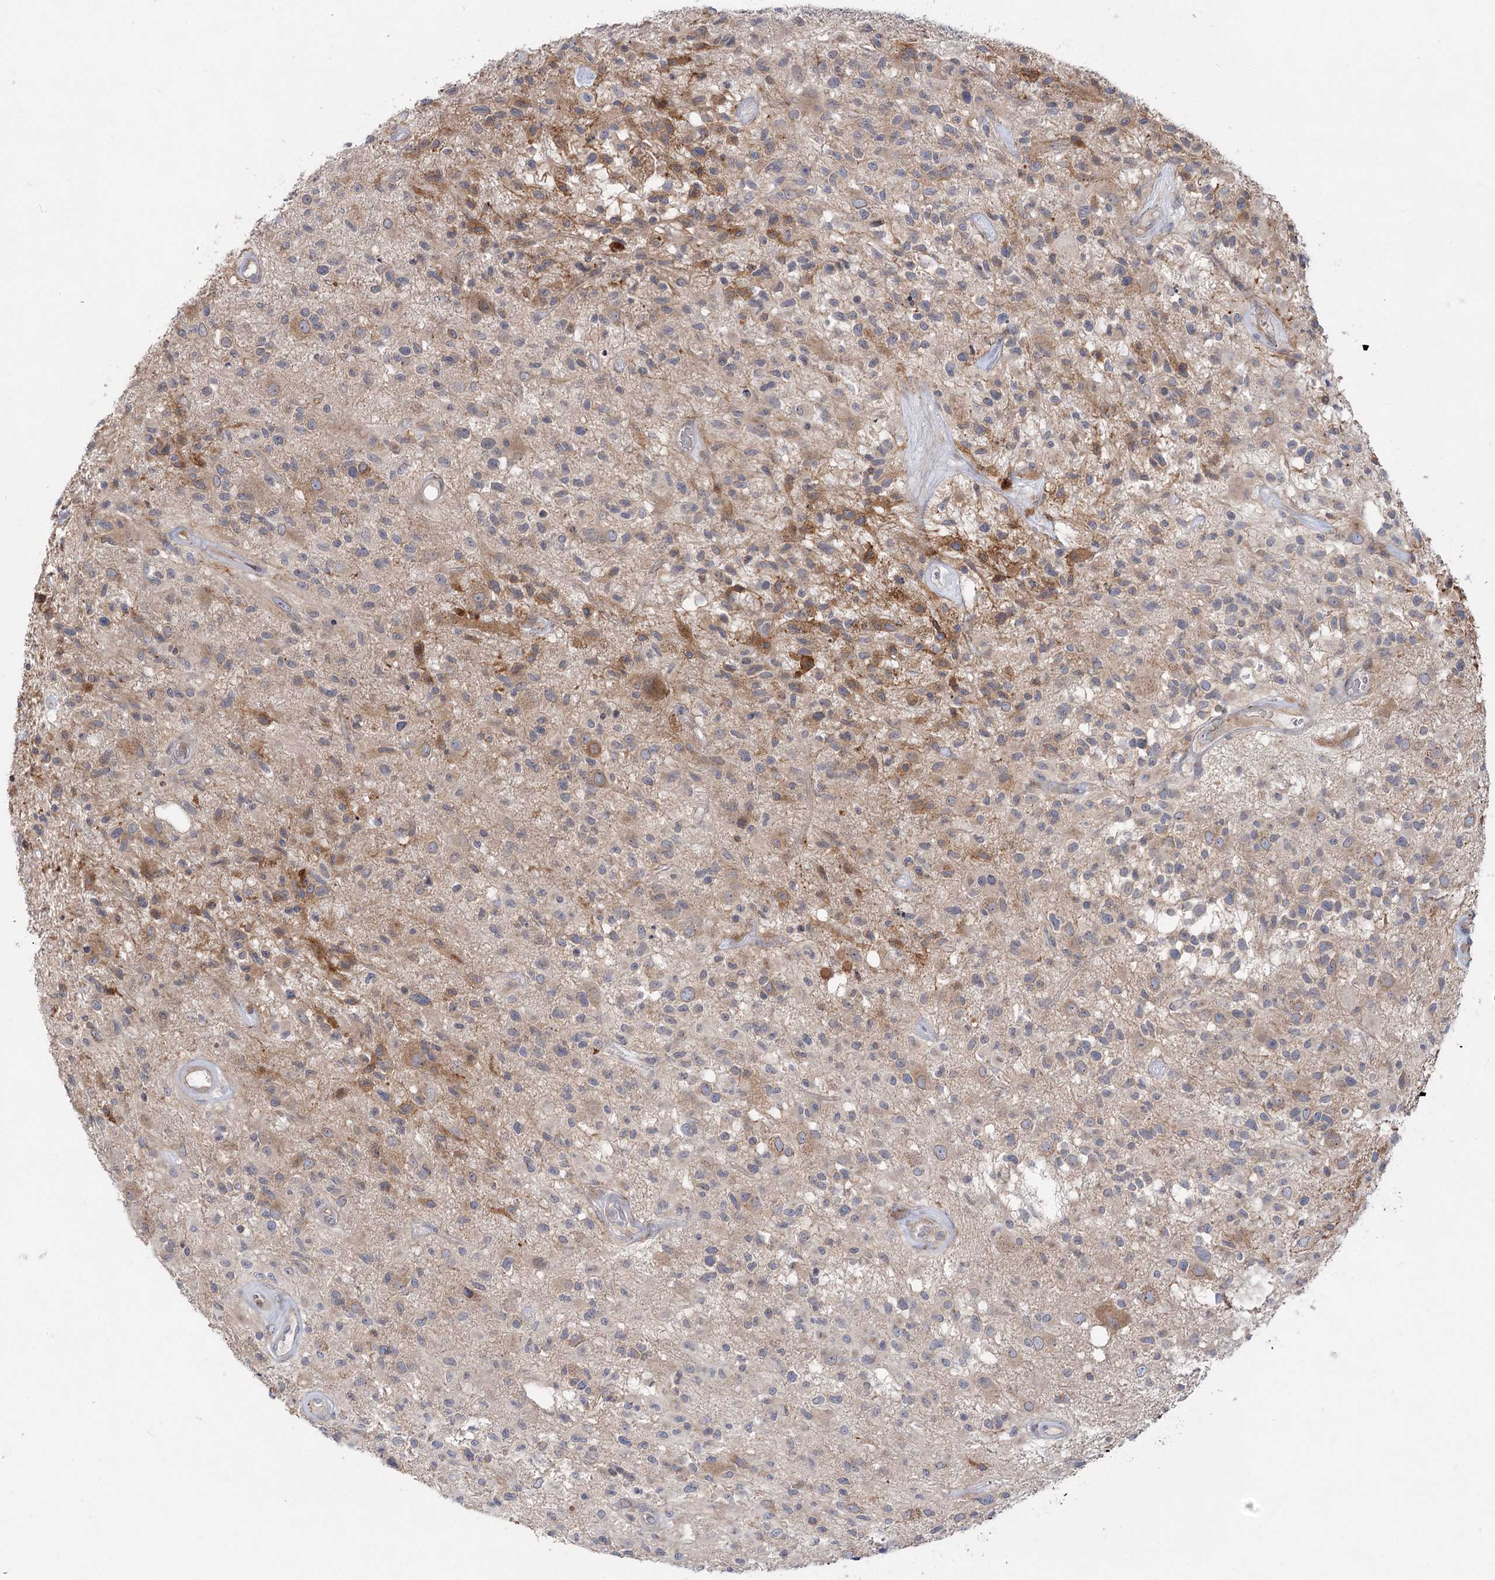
{"staining": {"intensity": "moderate", "quantity": "<25%", "location": "cytoplasmic/membranous"}, "tissue": "glioma", "cell_type": "Tumor cells", "image_type": "cancer", "snomed": [{"axis": "morphology", "description": "Glioma, malignant, High grade"}, {"axis": "morphology", "description": "Glioblastoma, NOS"}, {"axis": "topography", "description": "Brain"}], "caption": "About <25% of tumor cells in glioblastoma reveal moderate cytoplasmic/membranous protein expression as visualized by brown immunohistochemical staining.", "gene": "SH3BP5L", "patient": {"sex": "male", "age": 60}}